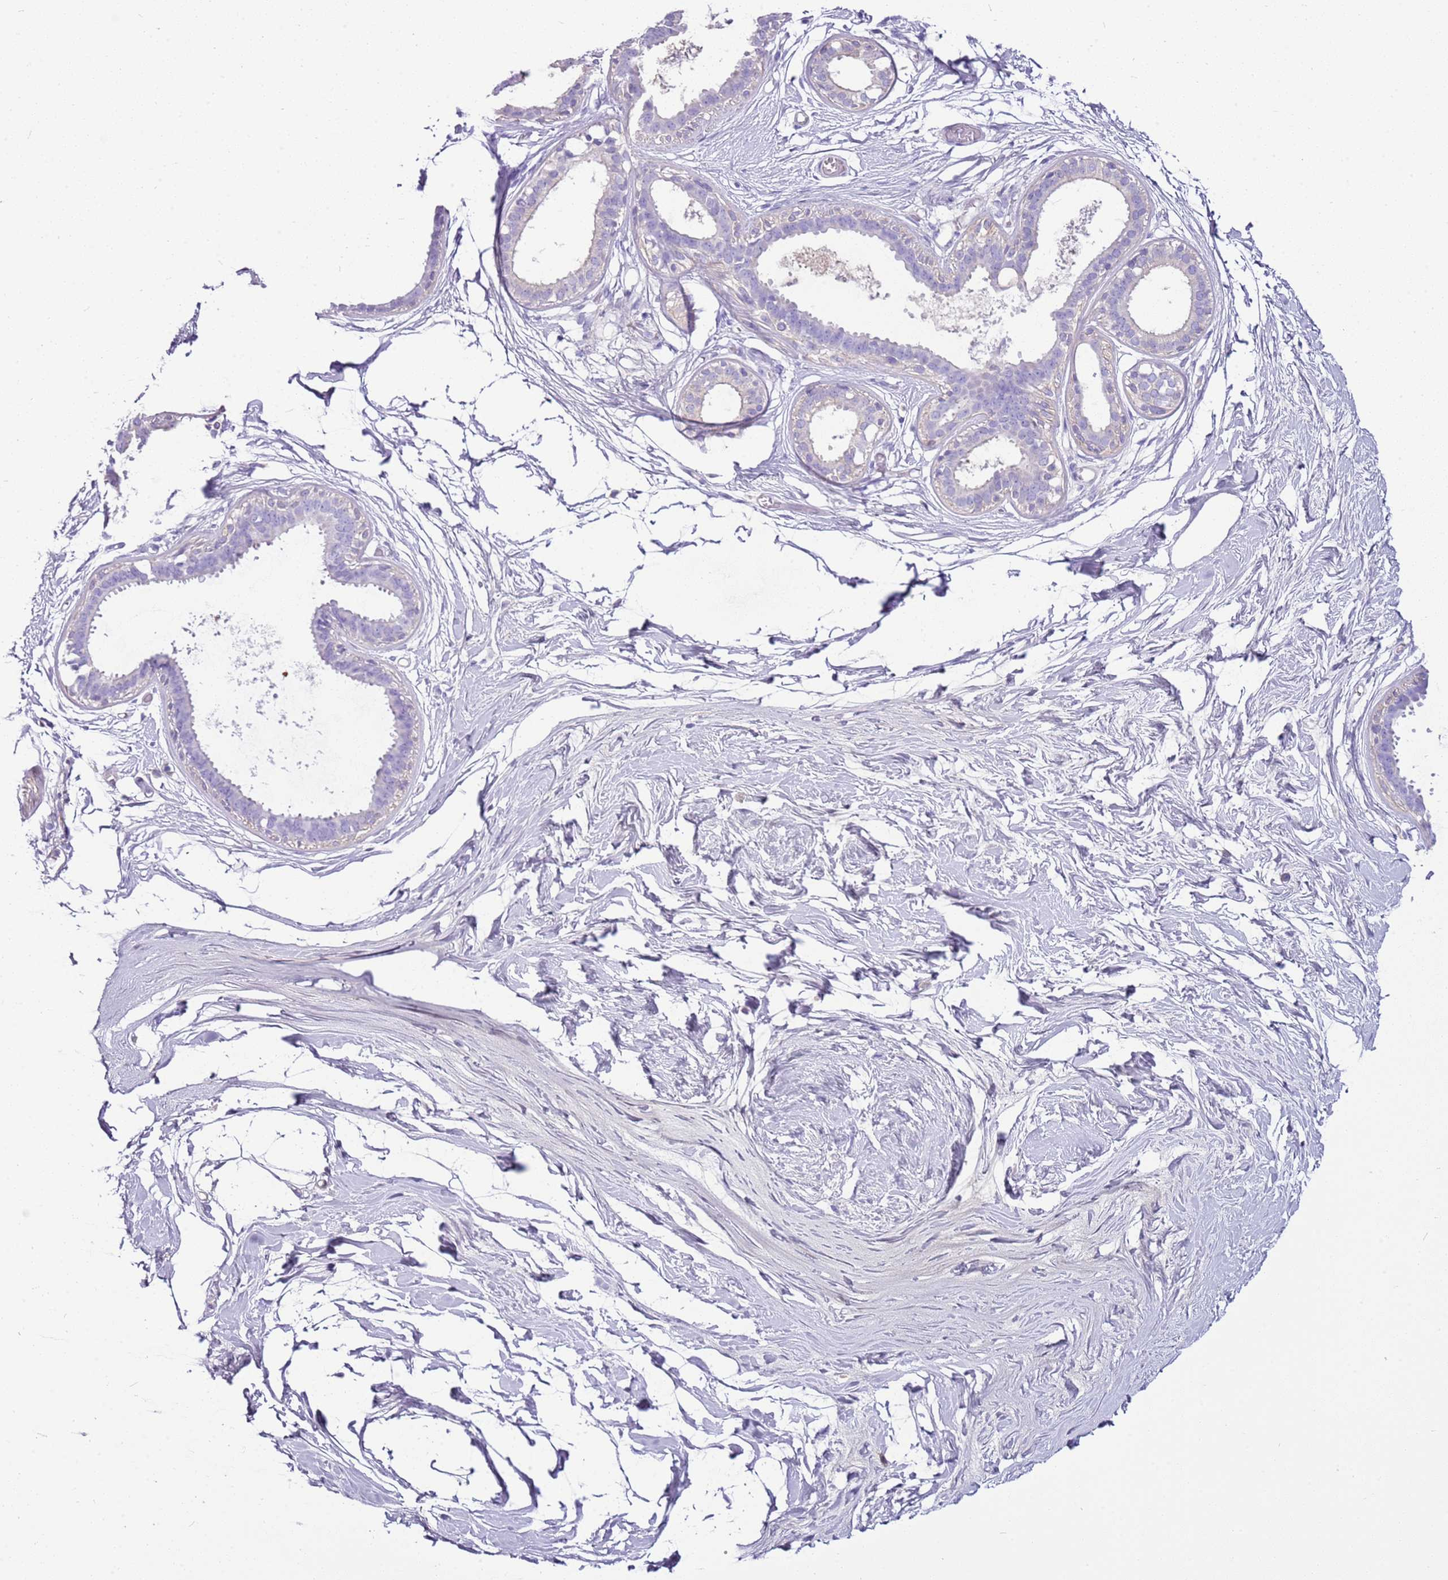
{"staining": {"intensity": "negative", "quantity": "none", "location": "none"}, "tissue": "breast", "cell_type": "Adipocytes", "image_type": "normal", "snomed": [{"axis": "morphology", "description": "Normal tissue, NOS"}, {"axis": "topography", "description": "Breast"}], "caption": "IHC of normal human breast exhibits no expression in adipocytes.", "gene": "IGKV3", "patient": {"sex": "female", "age": 45}}